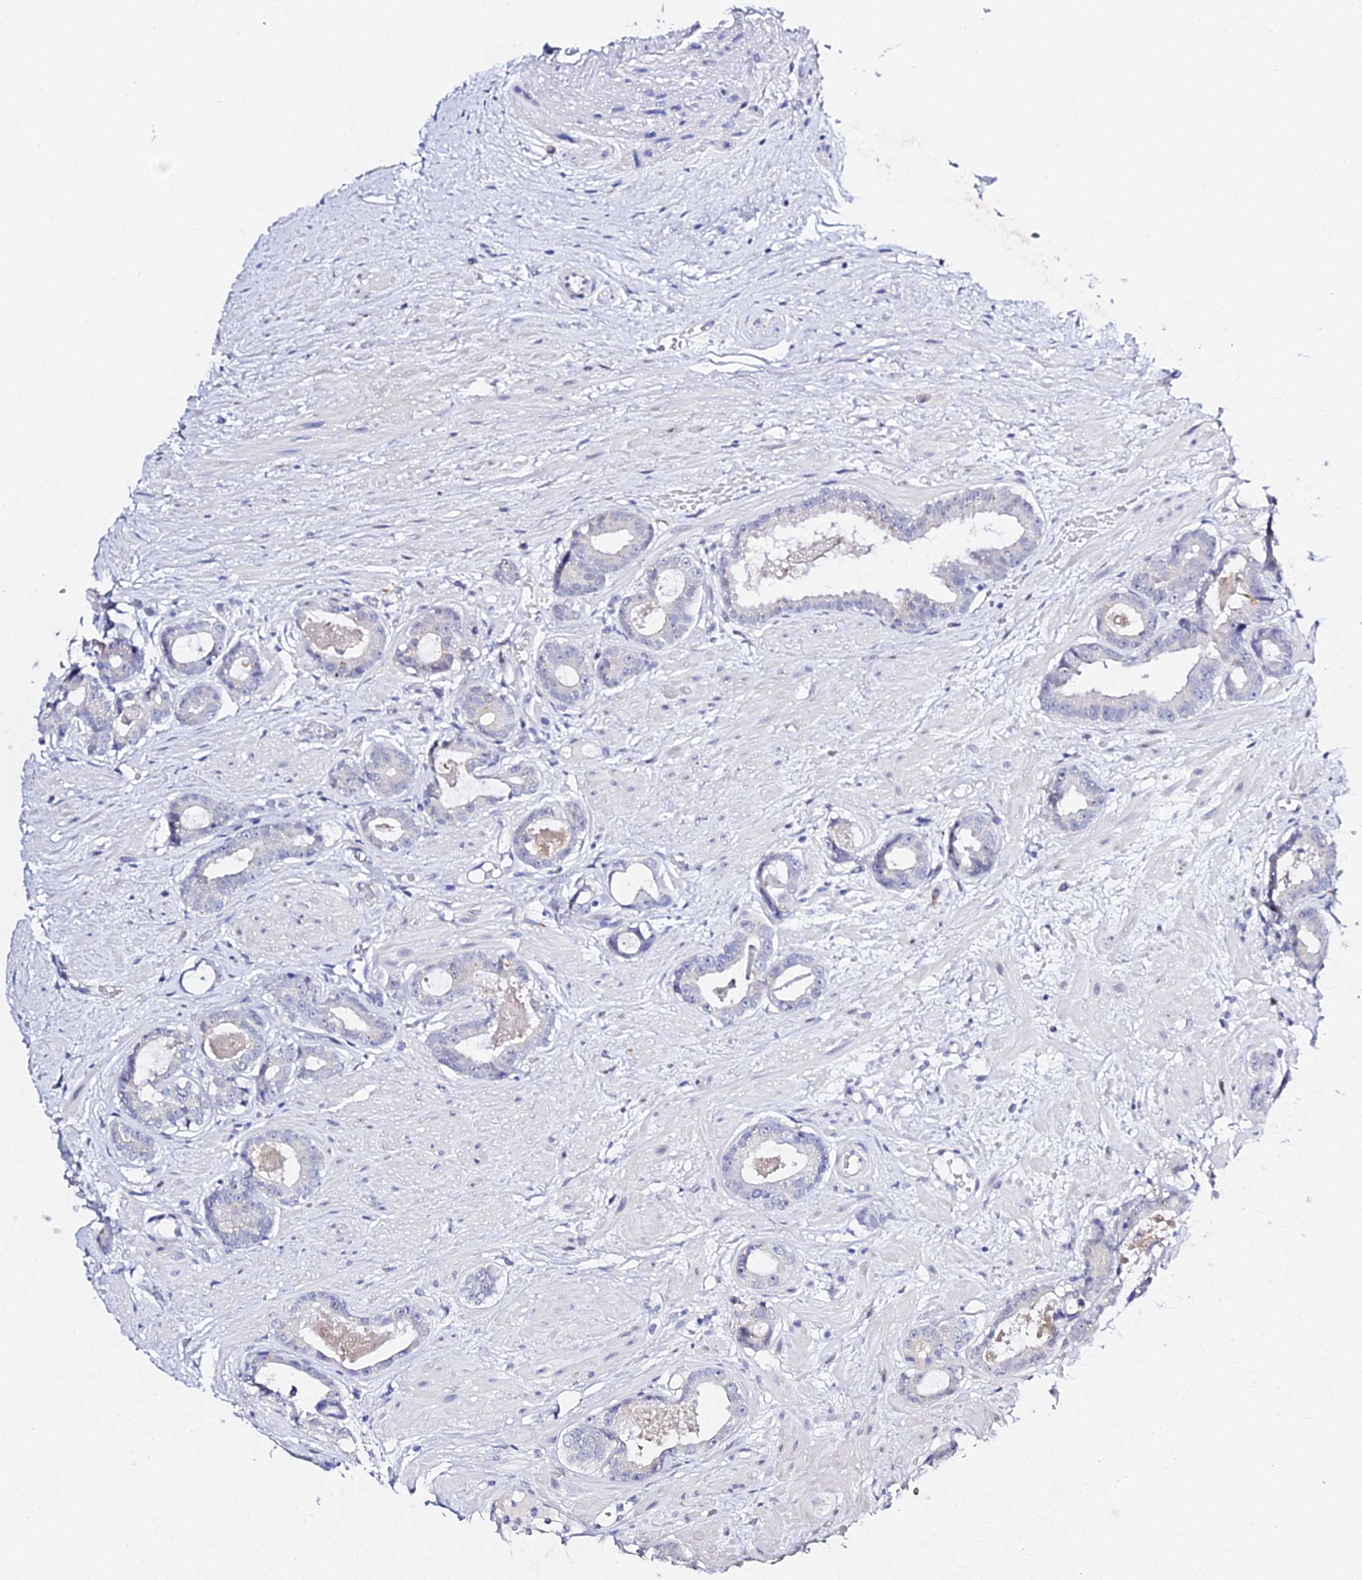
{"staining": {"intensity": "negative", "quantity": "none", "location": "none"}, "tissue": "prostate cancer", "cell_type": "Tumor cells", "image_type": "cancer", "snomed": [{"axis": "morphology", "description": "Adenocarcinoma, Low grade"}, {"axis": "topography", "description": "Prostate"}], "caption": "Prostate cancer (adenocarcinoma (low-grade)) stained for a protein using immunohistochemistry shows no positivity tumor cells.", "gene": "POFUT2", "patient": {"sex": "male", "age": 64}}